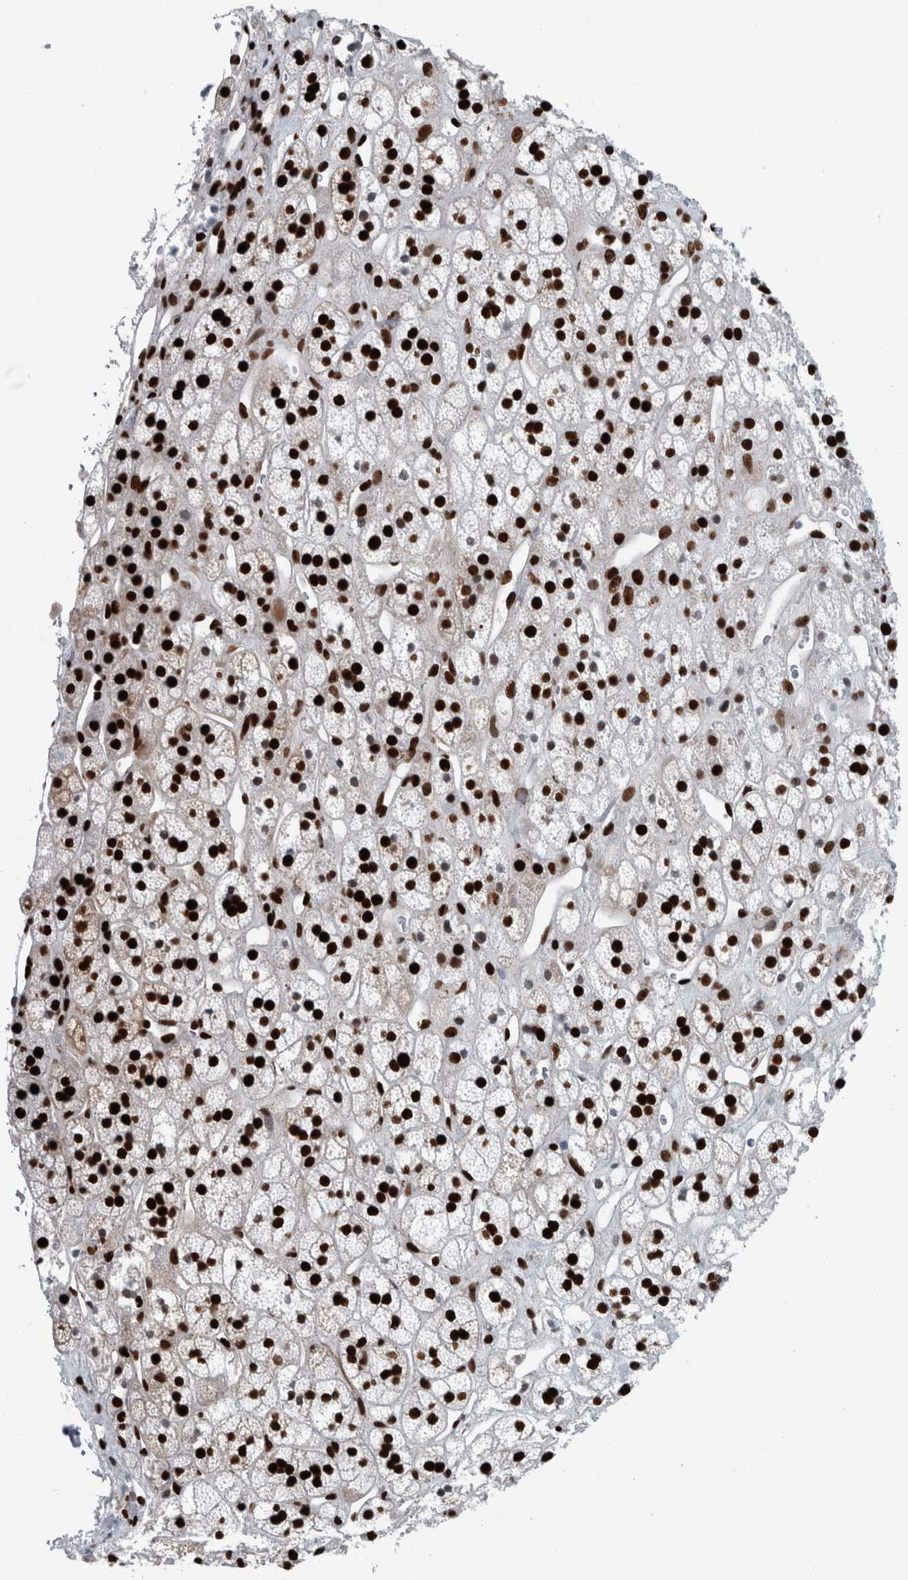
{"staining": {"intensity": "strong", "quantity": ">75%", "location": "nuclear"}, "tissue": "adrenal gland", "cell_type": "Glandular cells", "image_type": "normal", "snomed": [{"axis": "morphology", "description": "Normal tissue, NOS"}, {"axis": "topography", "description": "Adrenal gland"}], "caption": "Brown immunohistochemical staining in unremarkable adrenal gland exhibits strong nuclear staining in about >75% of glandular cells.", "gene": "DNMT3A", "patient": {"sex": "male", "age": 56}}